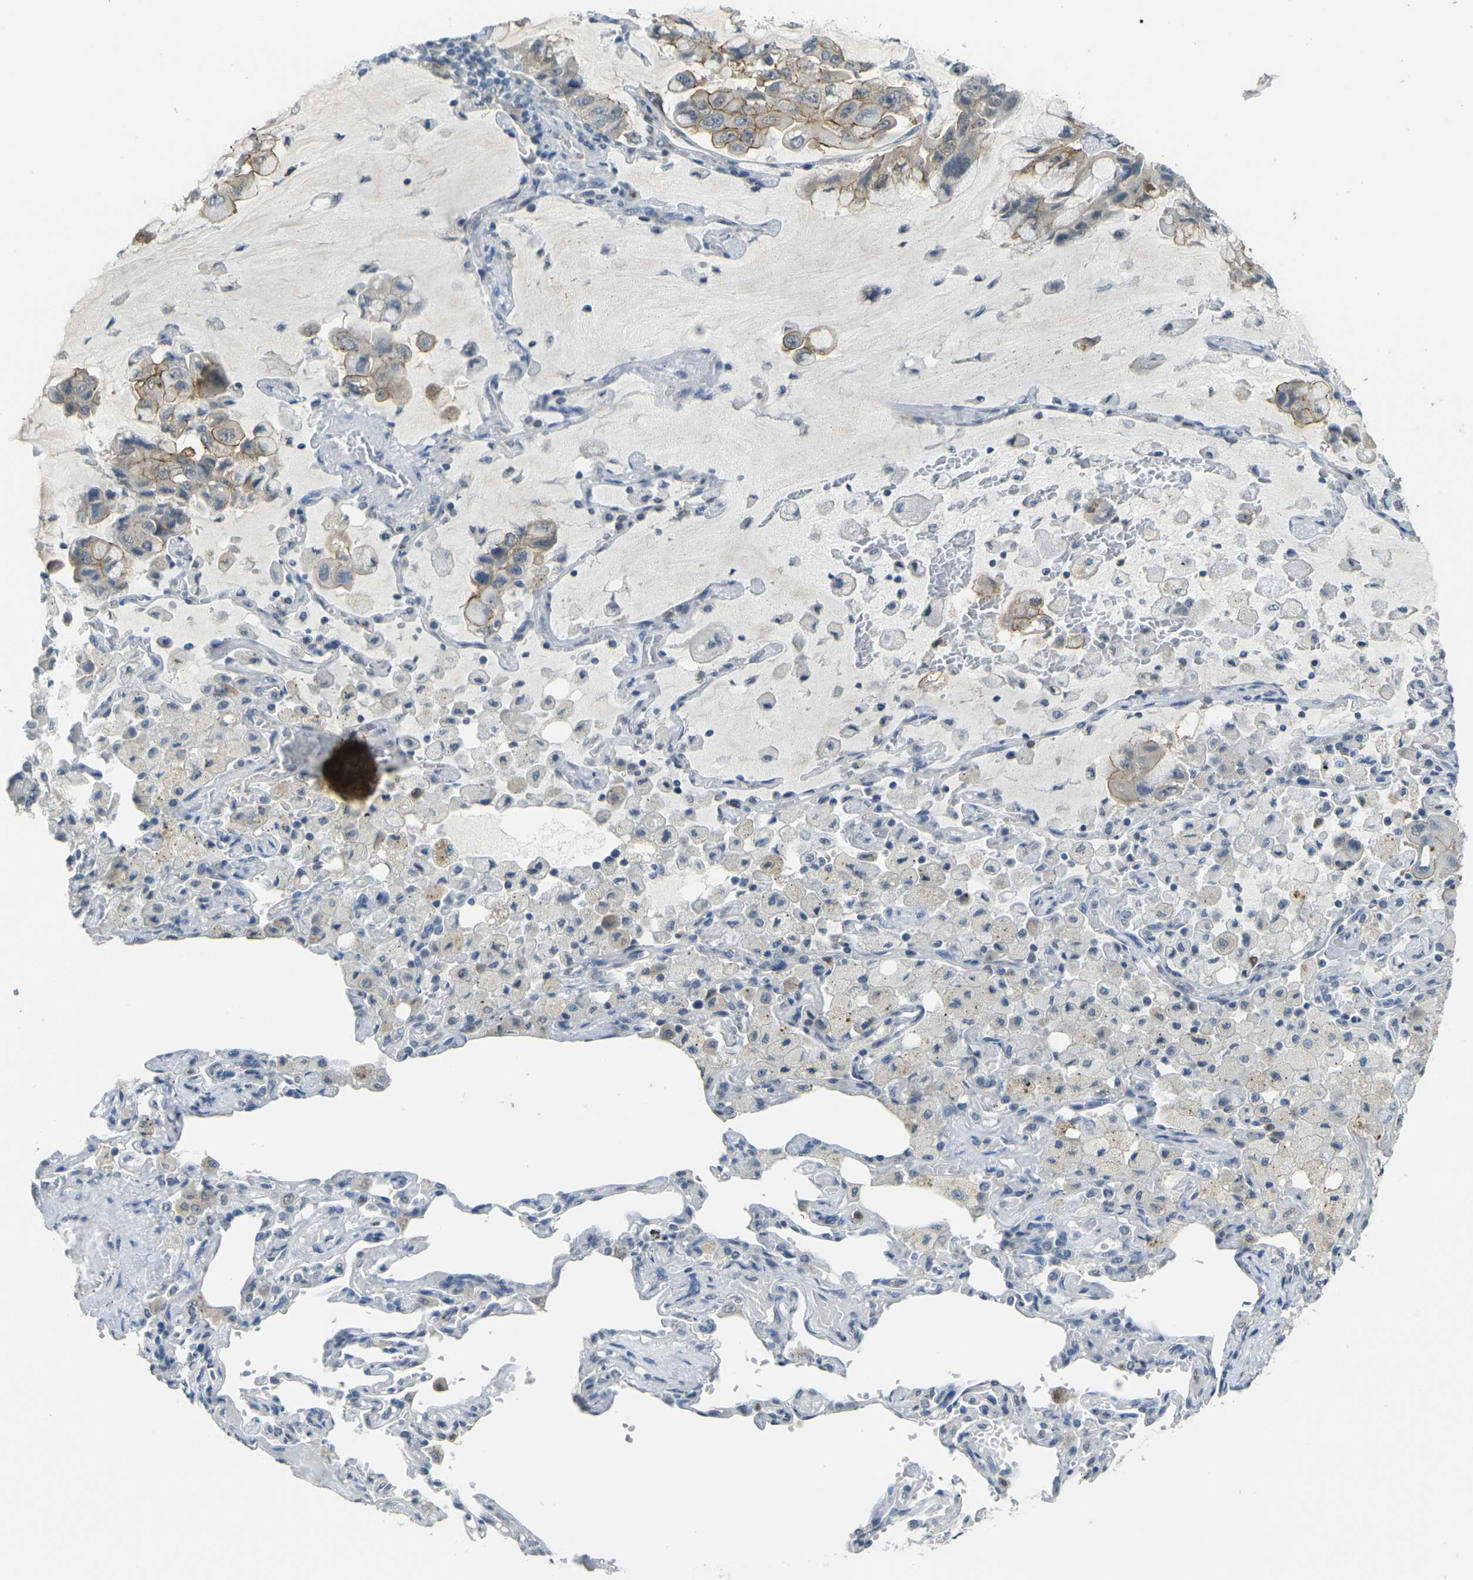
{"staining": {"intensity": "moderate", "quantity": "25%-75%", "location": "cytoplasmic/membranous"}, "tissue": "lung cancer", "cell_type": "Tumor cells", "image_type": "cancer", "snomed": [{"axis": "morphology", "description": "Adenocarcinoma, NOS"}, {"axis": "topography", "description": "Lung"}], "caption": "Protein analysis of lung cancer (adenocarcinoma) tissue shows moderate cytoplasmic/membranous expression in about 25%-75% of tumor cells.", "gene": "SPTBN2", "patient": {"sex": "male", "age": 64}}